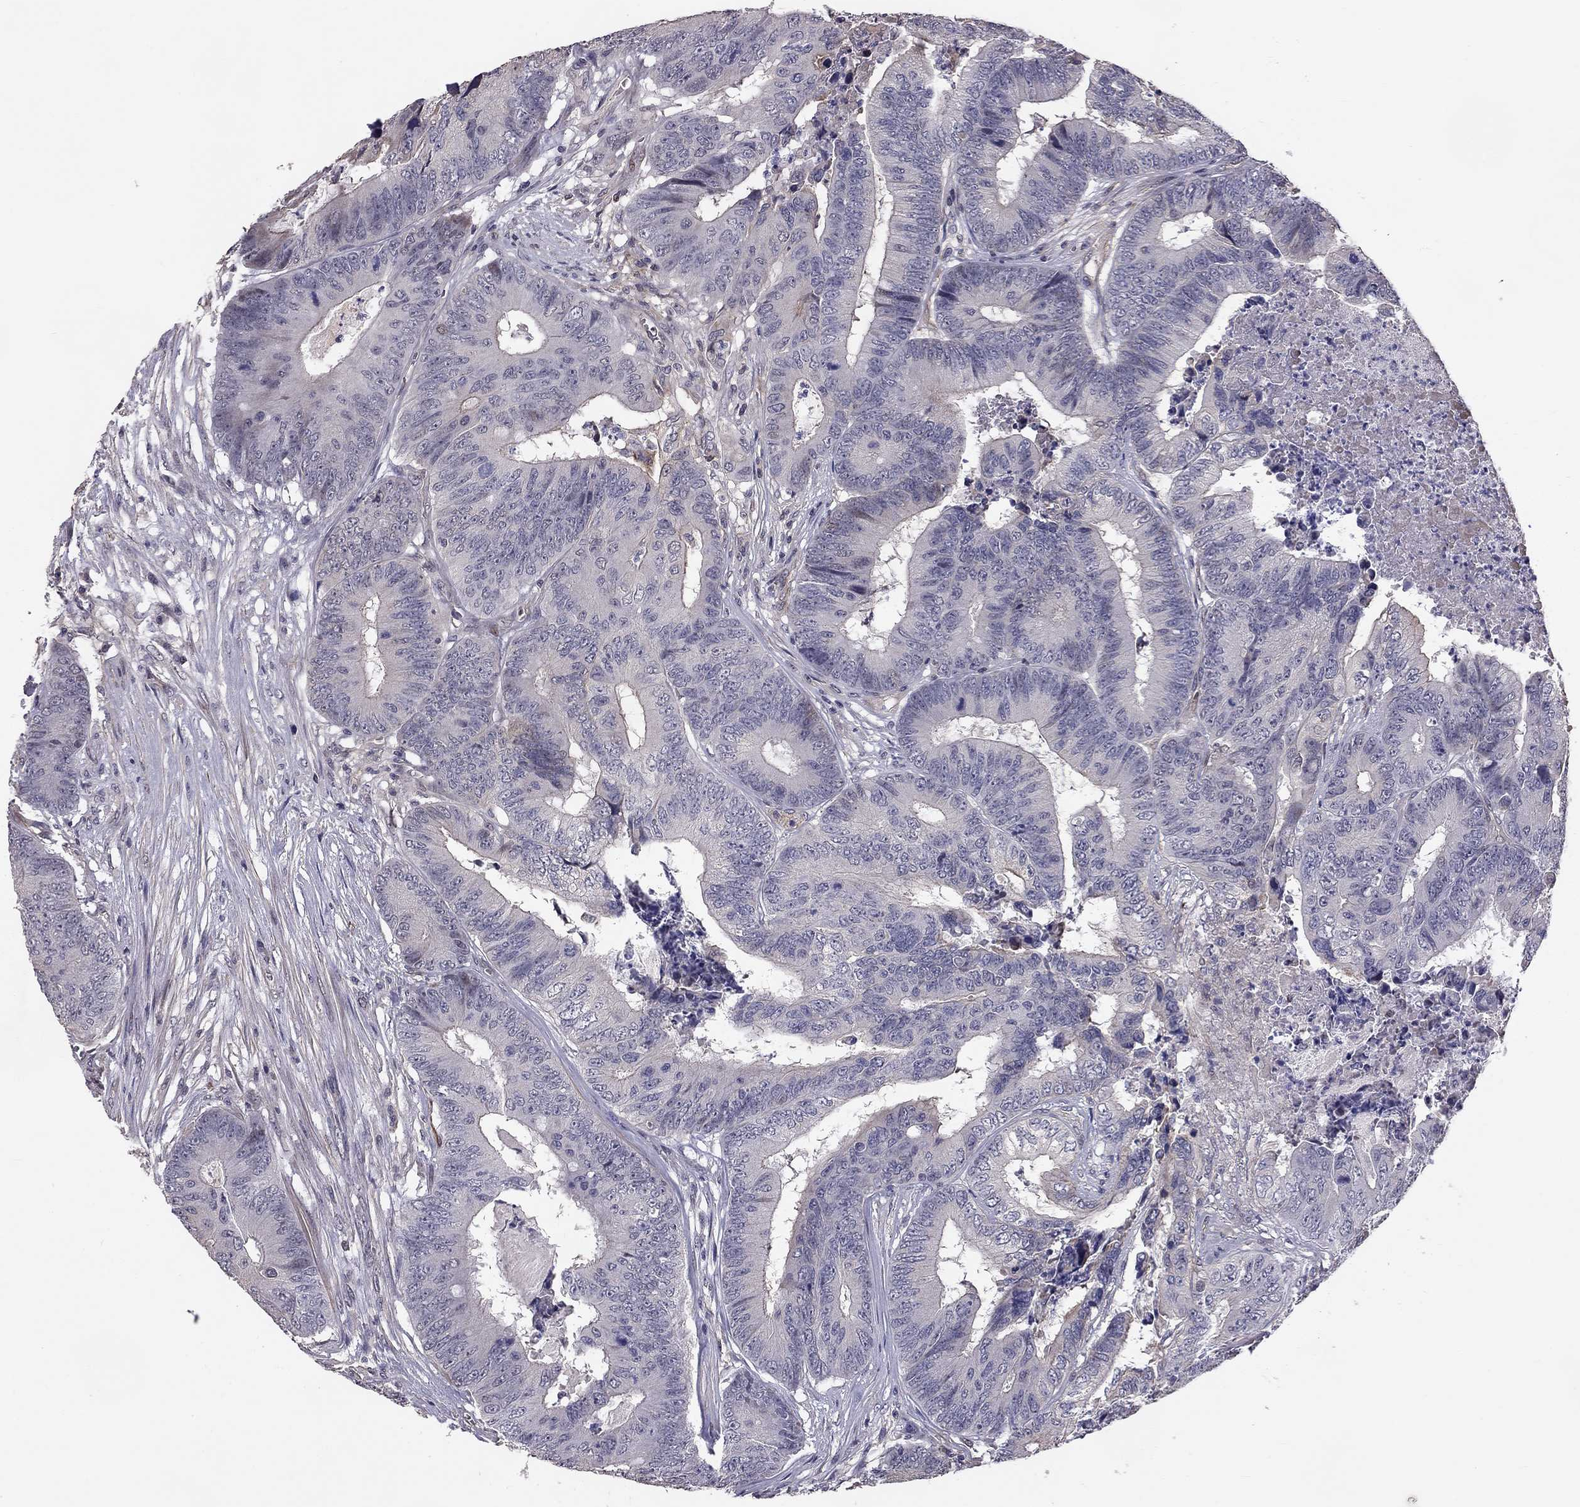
{"staining": {"intensity": "negative", "quantity": "none", "location": "none"}, "tissue": "colorectal cancer", "cell_type": "Tumor cells", "image_type": "cancer", "snomed": [{"axis": "morphology", "description": "Adenocarcinoma, NOS"}, {"axis": "topography", "description": "Colon"}], "caption": "Tumor cells show no significant expression in adenocarcinoma (colorectal).", "gene": "GJB4", "patient": {"sex": "male", "age": 84}}